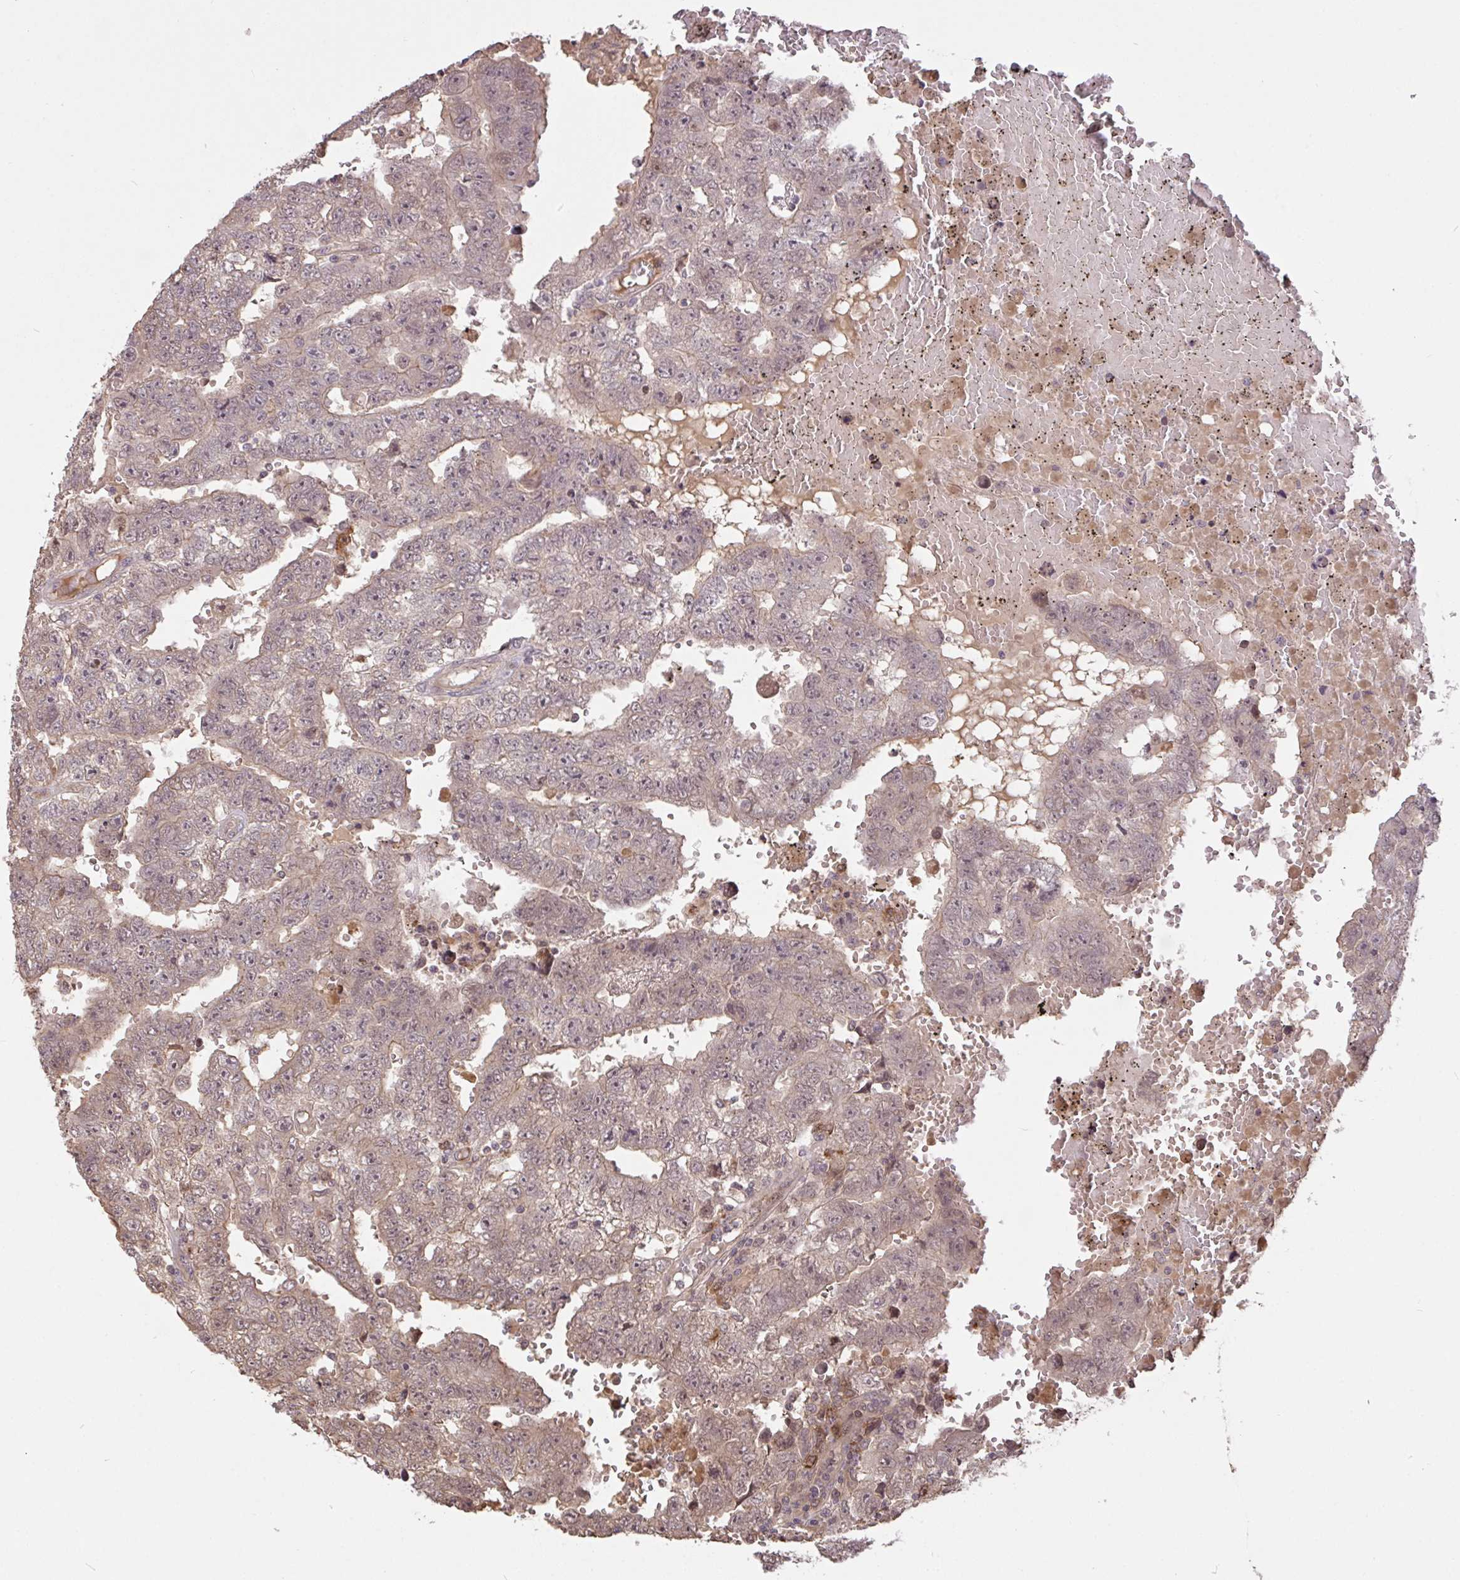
{"staining": {"intensity": "weak", "quantity": "25%-75%", "location": "cytoplasmic/membranous"}, "tissue": "testis cancer", "cell_type": "Tumor cells", "image_type": "cancer", "snomed": [{"axis": "morphology", "description": "Carcinoma, Embryonal, NOS"}, {"axis": "topography", "description": "Testis"}], "caption": "DAB (3,3'-diaminobenzidine) immunohistochemical staining of human embryonal carcinoma (testis) shows weak cytoplasmic/membranous protein expression in approximately 25%-75% of tumor cells.", "gene": "FCER1A", "patient": {"sex": "male", "age": 25}}